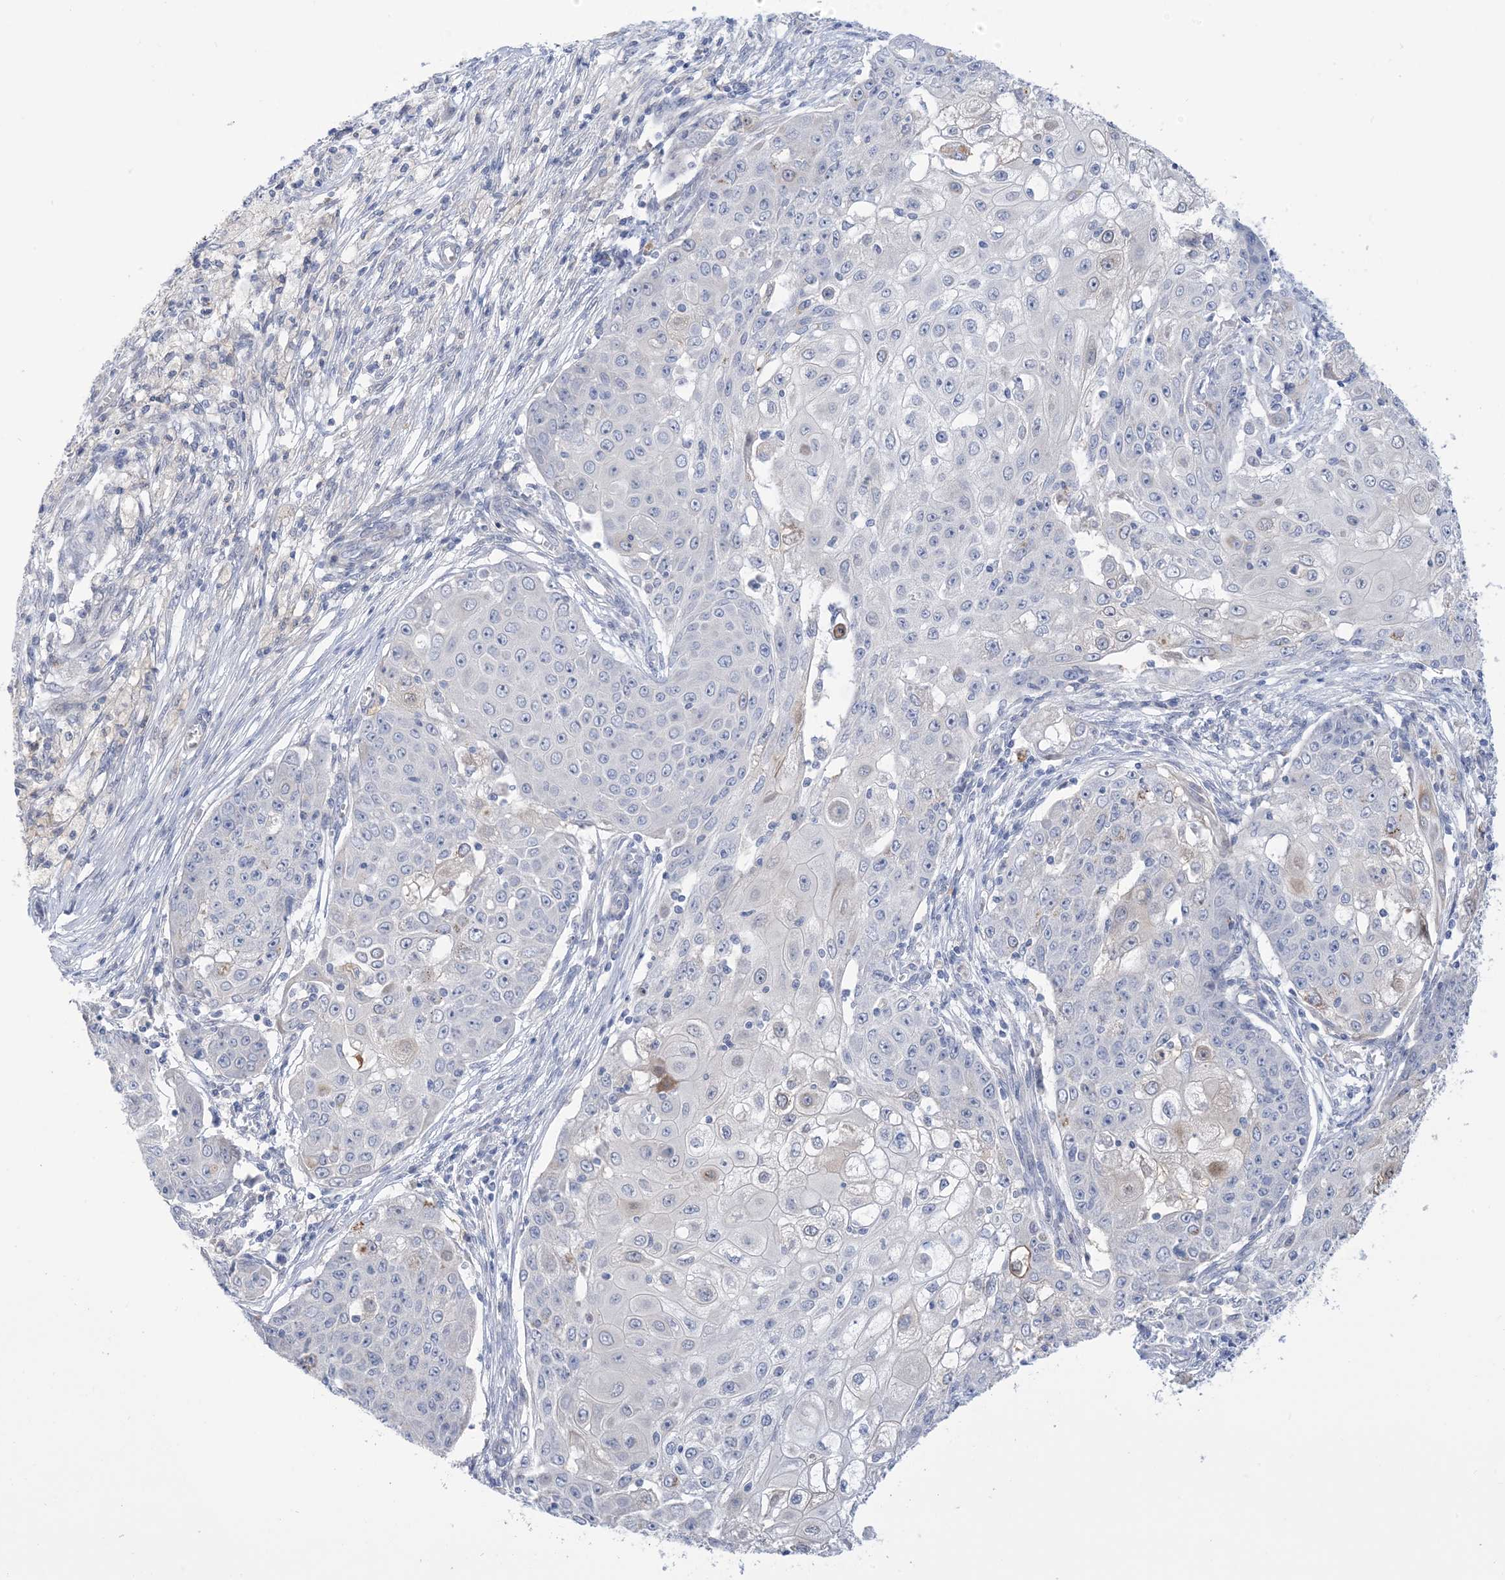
{"staining": {"intensity": "negative", "quantity": "none", "location": "none"}, "tissue": "ovarian cancer", "cell_type": "Tumor cells", "image_type": "cancer", "snomed": [{"axis": "morphology", "description": "Carcinoma, endometroid"}, {"axis": "topography", "description": "Ovary"}], "caption": "Ovarian cancer (endometroid carcinoma) stained for a protein using immunohistochemistry (IHC) reveals no staining tumor cells.", "gene": "TTYH1", "patient": {"sex": "female", "age": 42}}